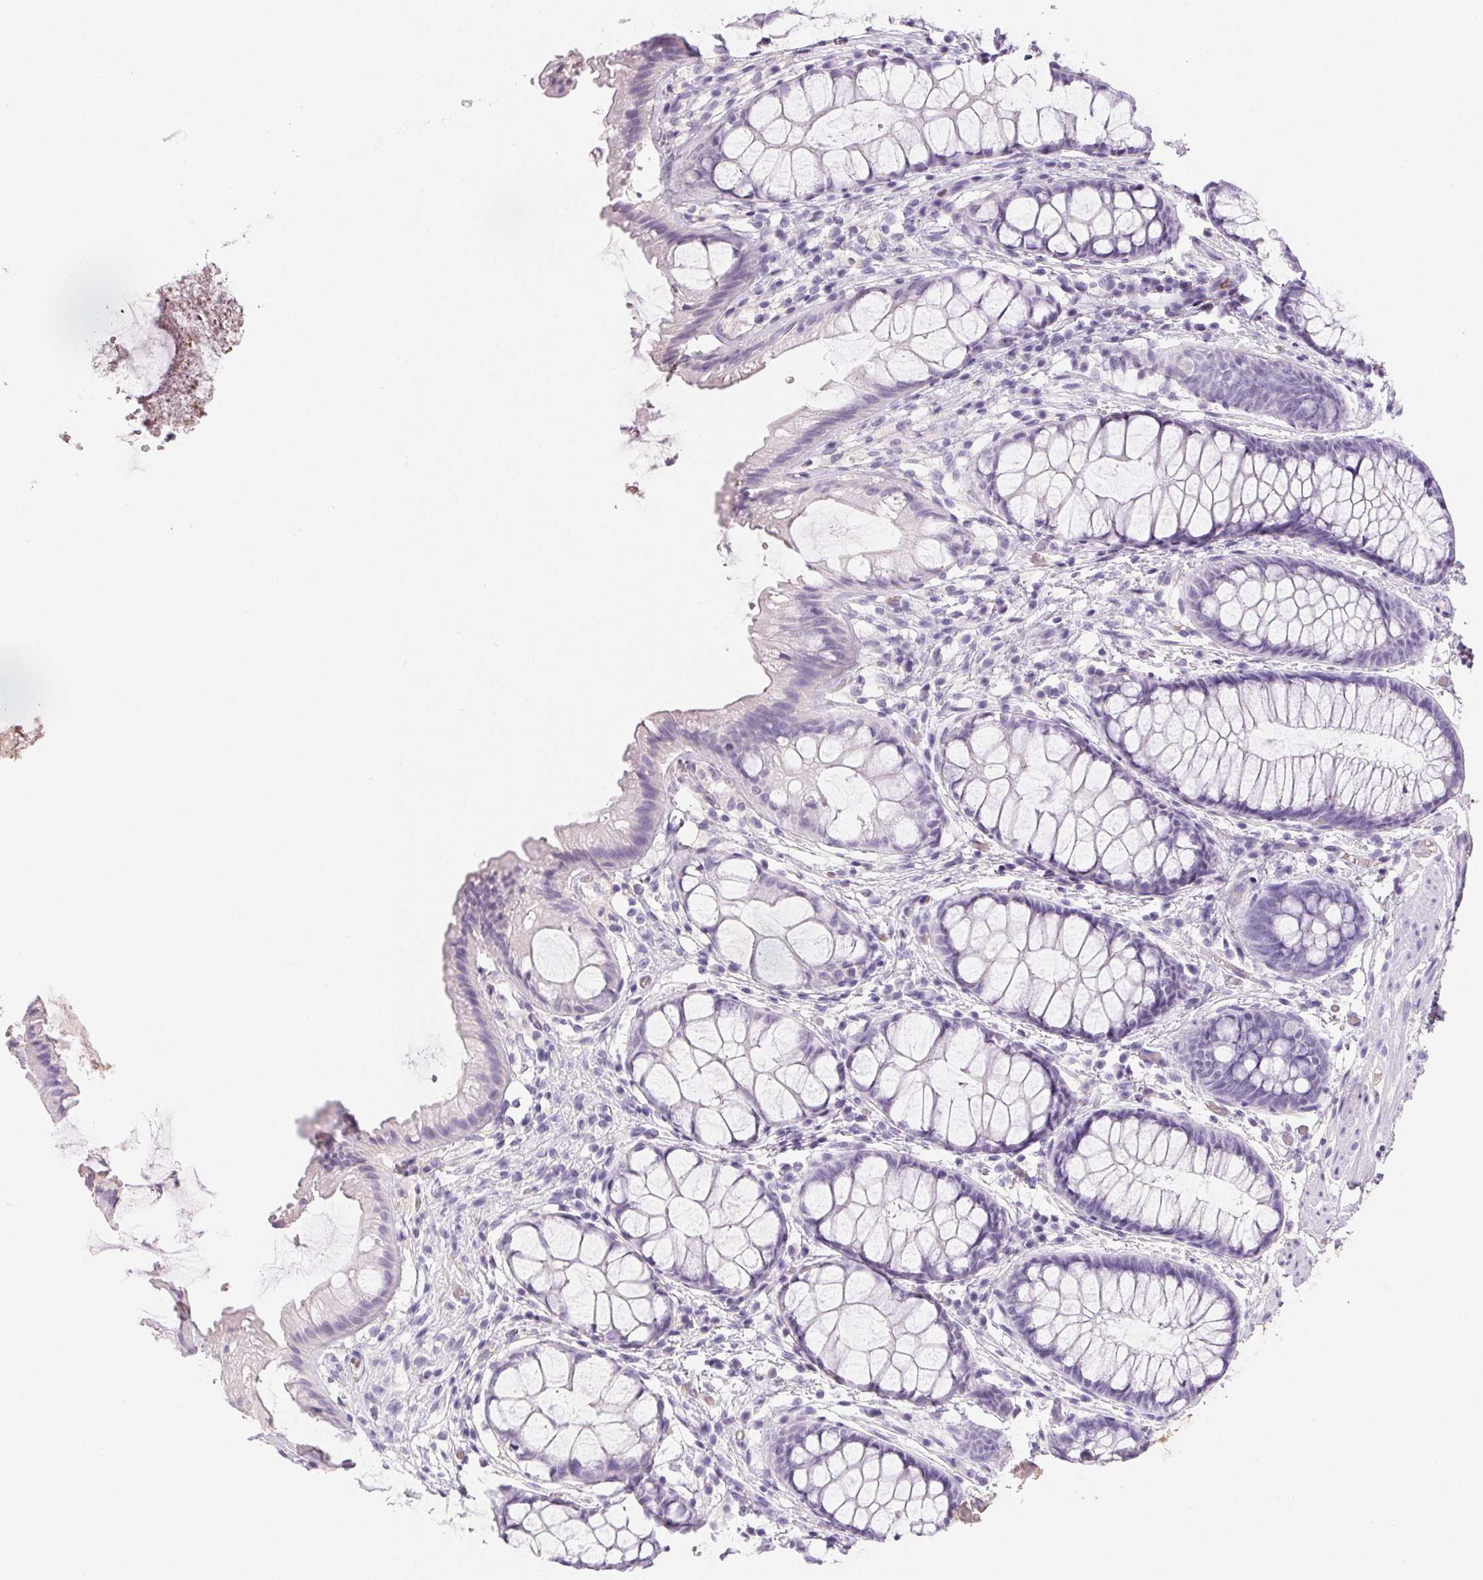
{"staining": {"intensity": "negative", "quantity": "none", "location": "none"}, "tissue": "rectum", "cell_type": "Glandular cells", "image_type": "normal", "snomed": [{"axis": "morphology", "description": "Normal tissue, NOS"}, {"axis": "topography", "description": "Rectum"}], "caption": "A high-resolution photomicrograph shows IHC staining of benign rectum, which displays no significant expression in glandular cells.", "gene": "PADI4", "patient": {"sex": "female", "age": 62}}